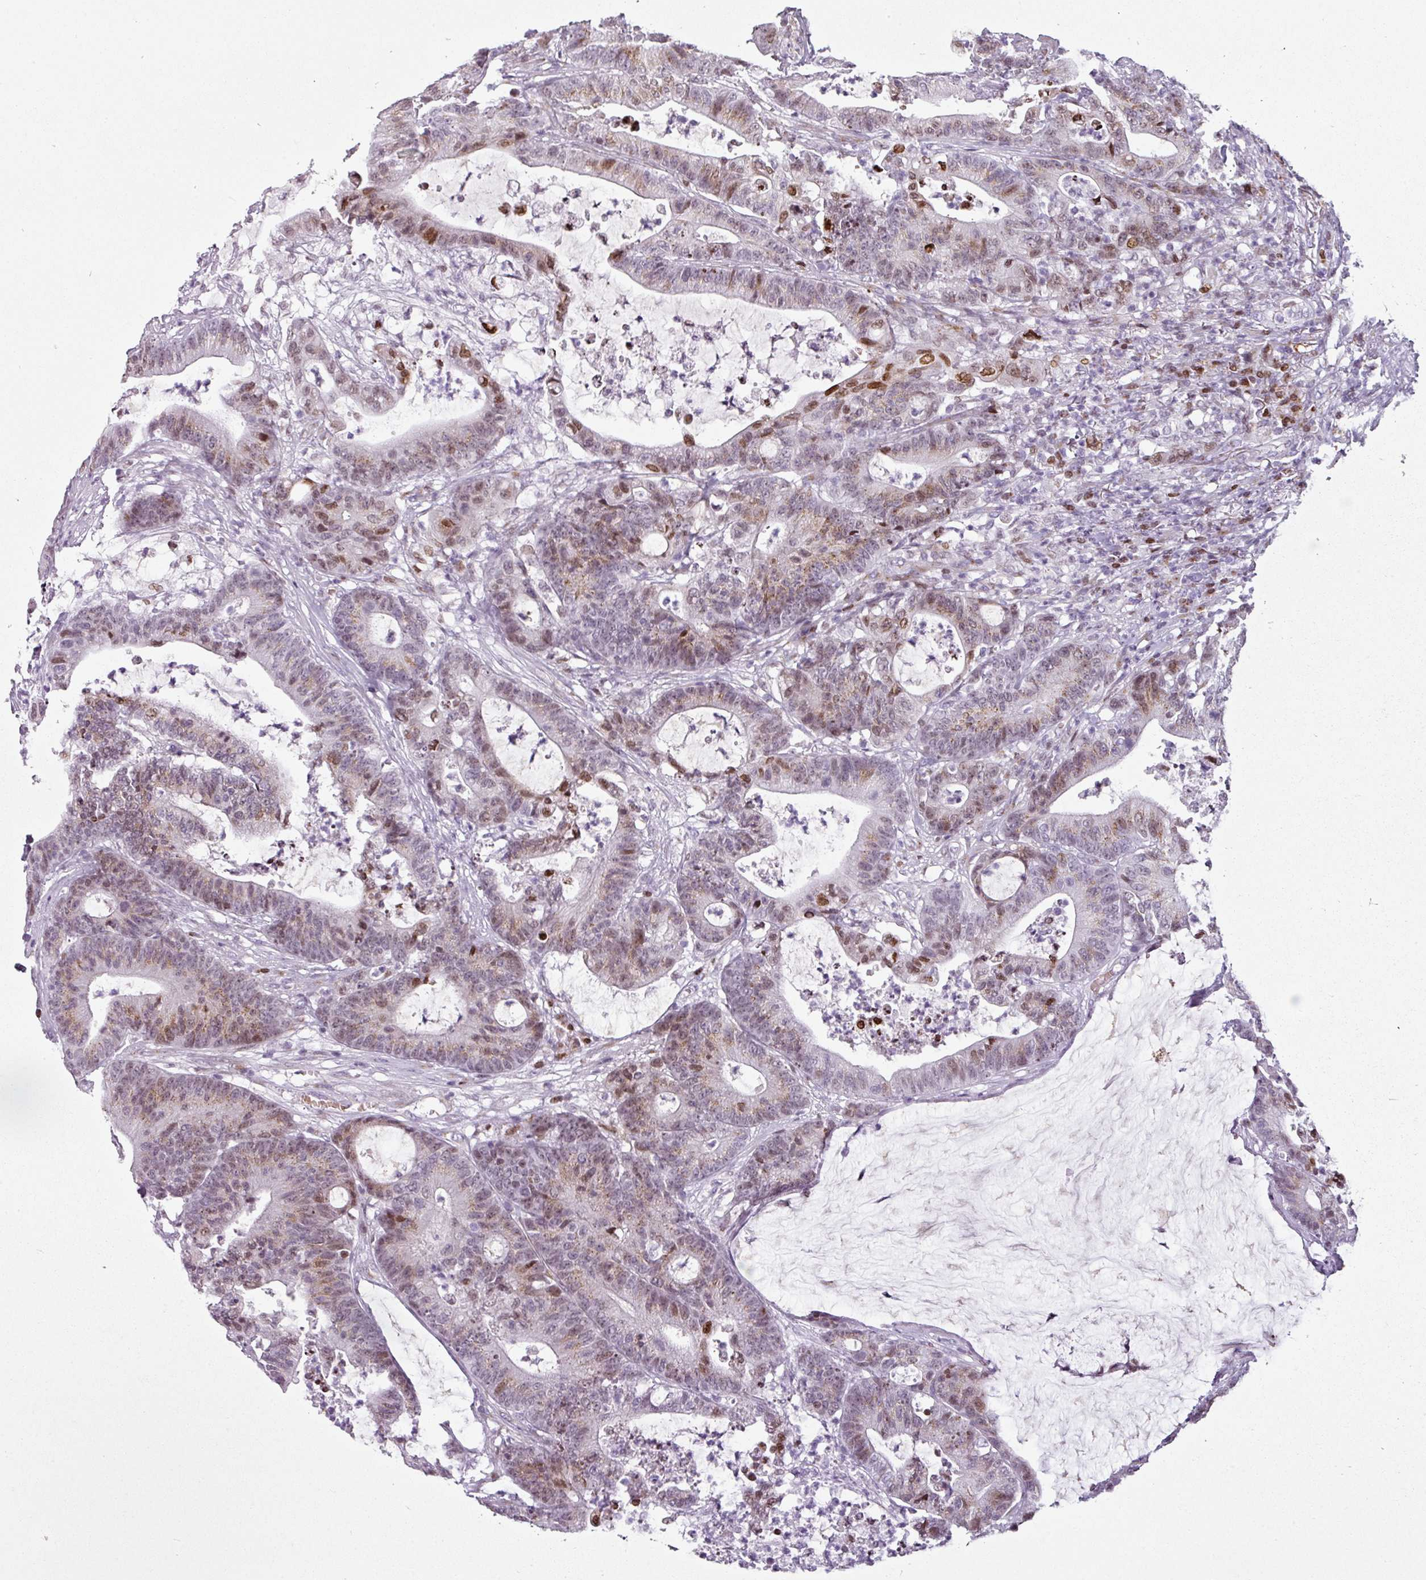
{"staining": {"intensity": "moderate", "quantity": "25%-75%", "location": "cytoplasmic/membranous,nuclear"}, "tissue": "colorectal cancer", "cell_type": "Tumor cells", "image_type": "cancer", "snomed": [{"axis": "morphology", "description": "Adenocarcinoma, NOS"}, {"axis": "topography", "description": "Colon"}], "caption": "The photomicrograph demonstrates staining of colorectal cancer (adenocarcinoma), revealing moderate cytoplasmic/membranous and nuclear protein staining (brown color) within tumor cells.", "gene": "SYT8", "patient": {"sex": "female", "age": 84}}